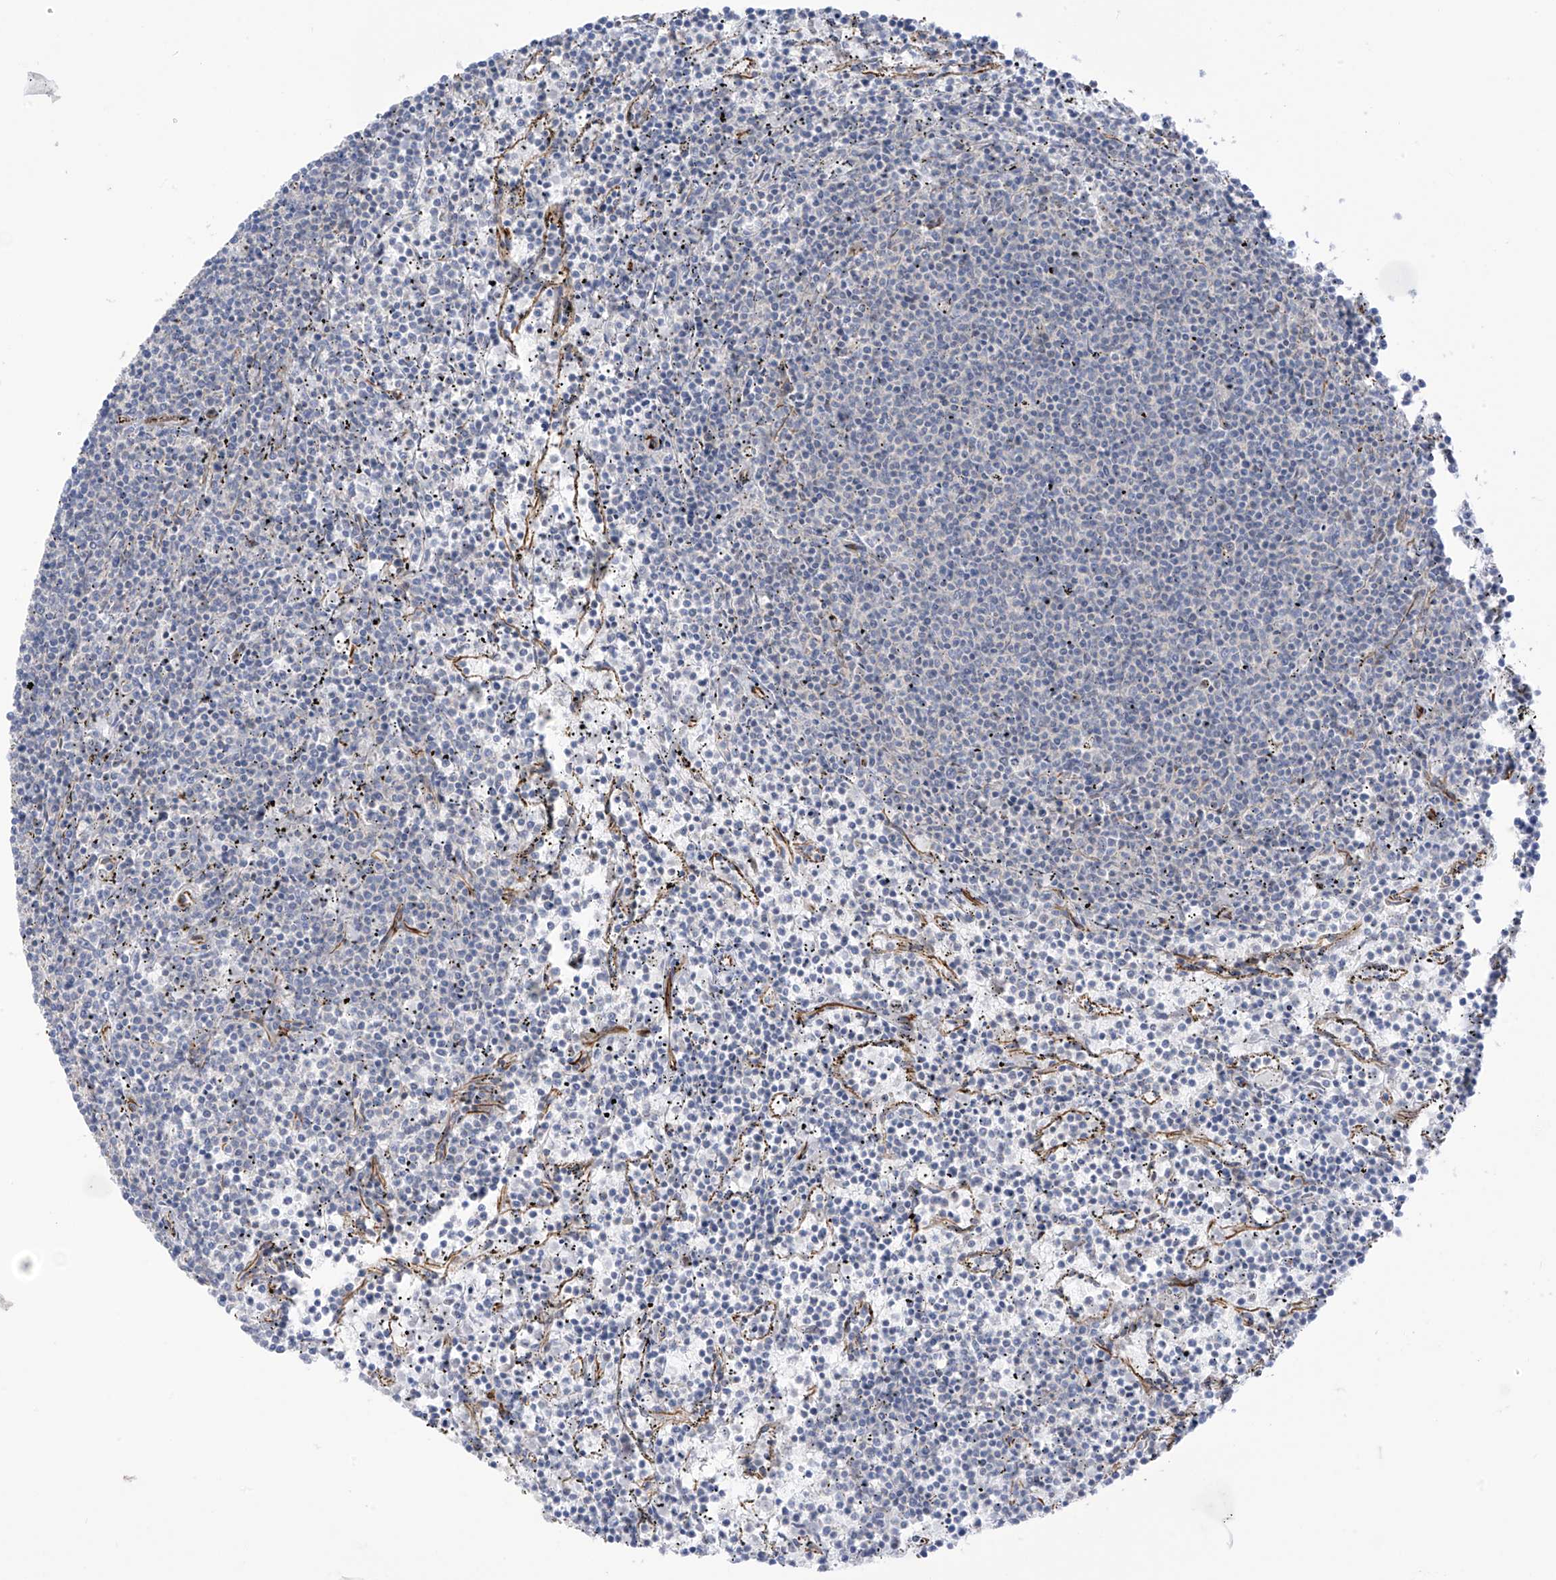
{"staining": {"intensity": "negative", "quantity": "none", "location": "none"}, "tissue": "lymphoma", "cell_type": "Tumor cells", "image_type": "cancer", "snomed": [{"axis": "morphology", "description": "Malignant lymphoma, non-Hodgkin's type, Low grade"}, {"axis": "topography", "description": "Spleen"}], "caption": "High magnification brightfield microscopy of malignant lymphoma, non-Hodgkin's type (low-grade) stained with DAB (3,3'-diaminobenzidine) (brown) and counterstained with hematoxylin (blue): tumor cells show no significant positivity. (Stains: DAB (3,3'-diaminobenzidine) immunohistochemistry with hematoxylin counter stain, Microscopy: brightfield microscopy at high magnification).", "gene": "HS6ST2", "patient": {"sex": "female", "age": 50}}